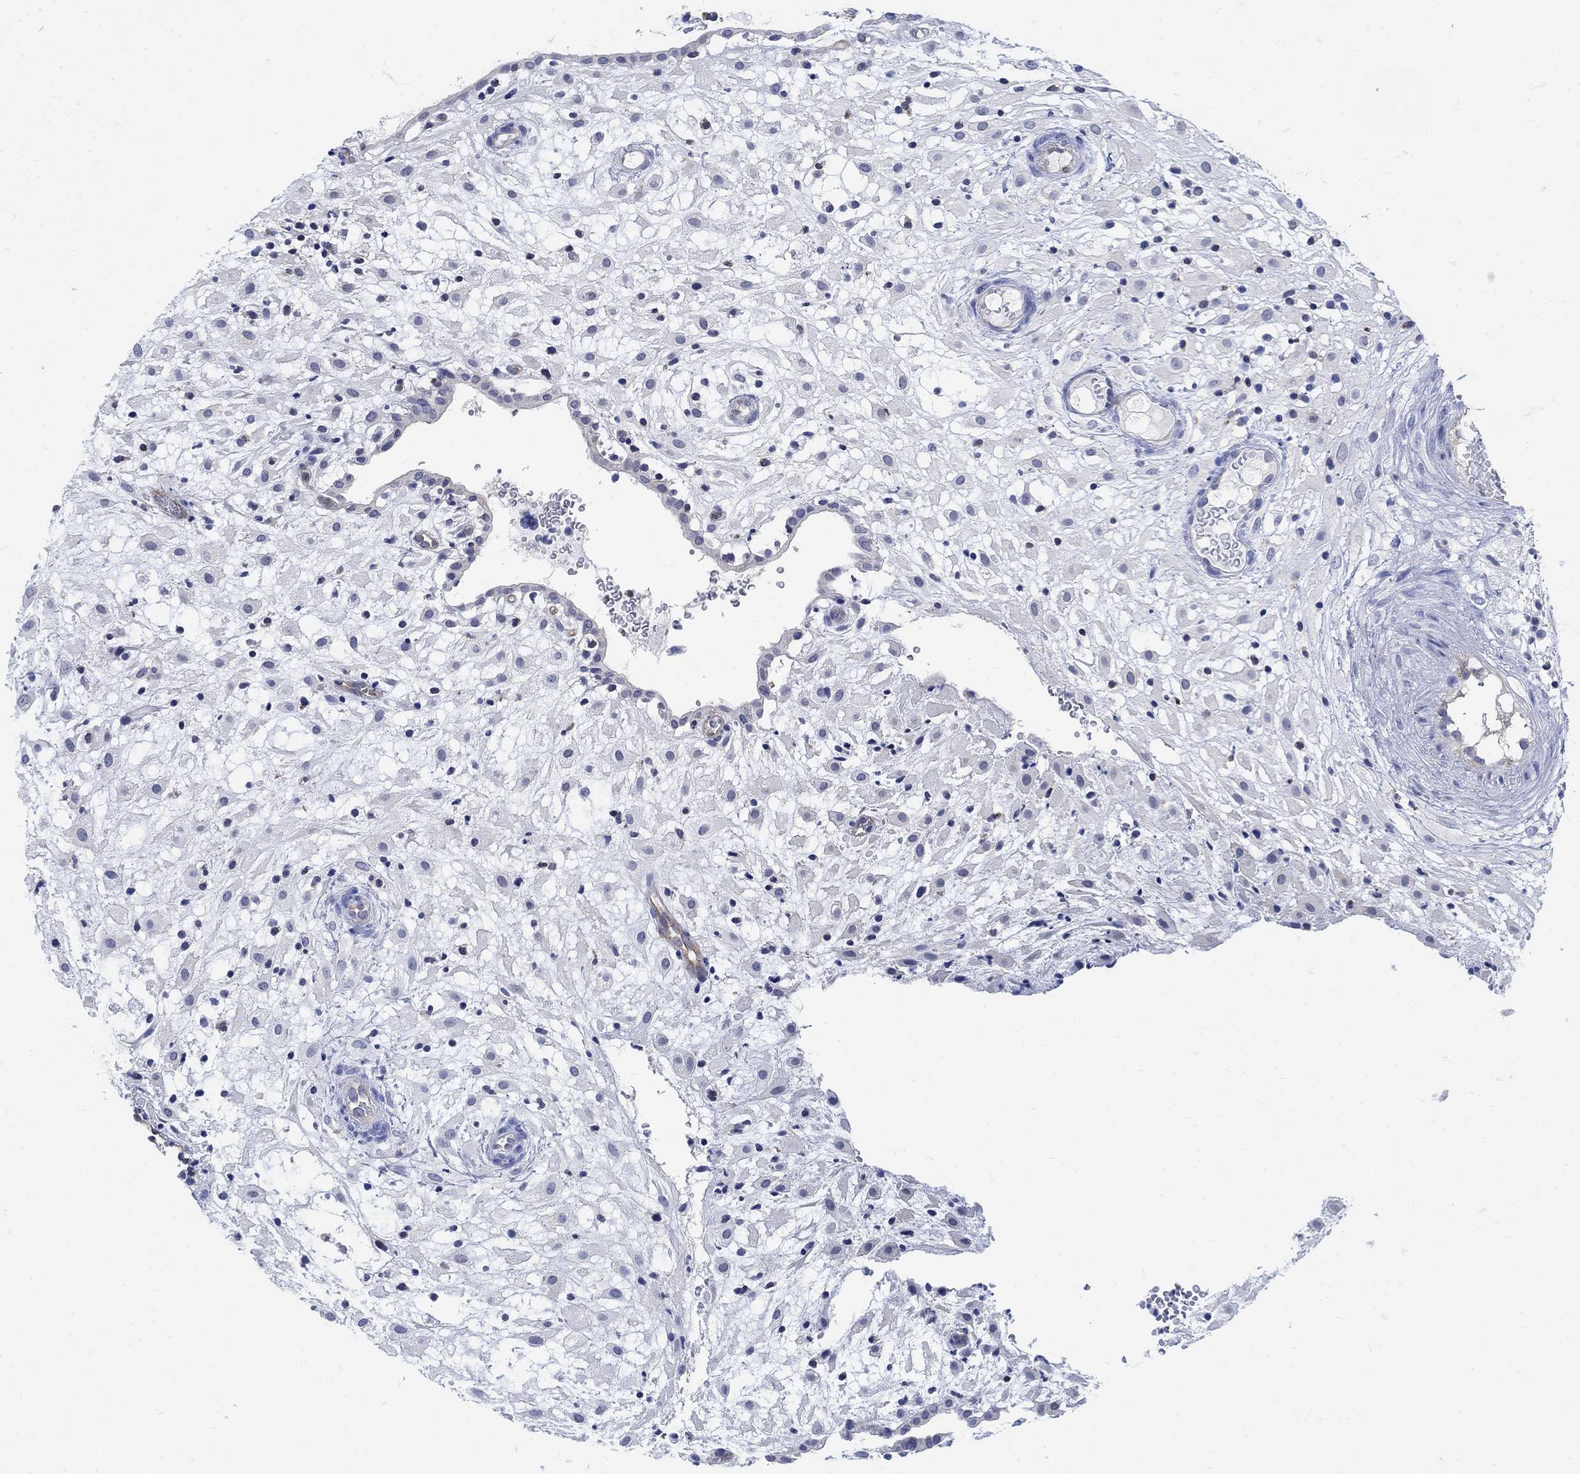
{"staining": {"intensity": "negative", "quantity": "none", "location": "none"}, "tissue": "placenta", "cell_type": "Decidual cells", "image_type": "normal", "snomed": [{"axis": "morphology", "description": "Normal tissue, NOS"}, {"axis": "topography", "description": "Placenta"}], "caption": "IHC of benign placenta shows no positivity in decidual cells. The staining was performed using DAB (3,3'-diaminobenzidine) to visualize the protein expression in brown, while the nuclei were stained in blue with hematoxylin (Magnification: 20x).", "gene": "PHF21B", "patient": {"sex": "female", "age": 24}}